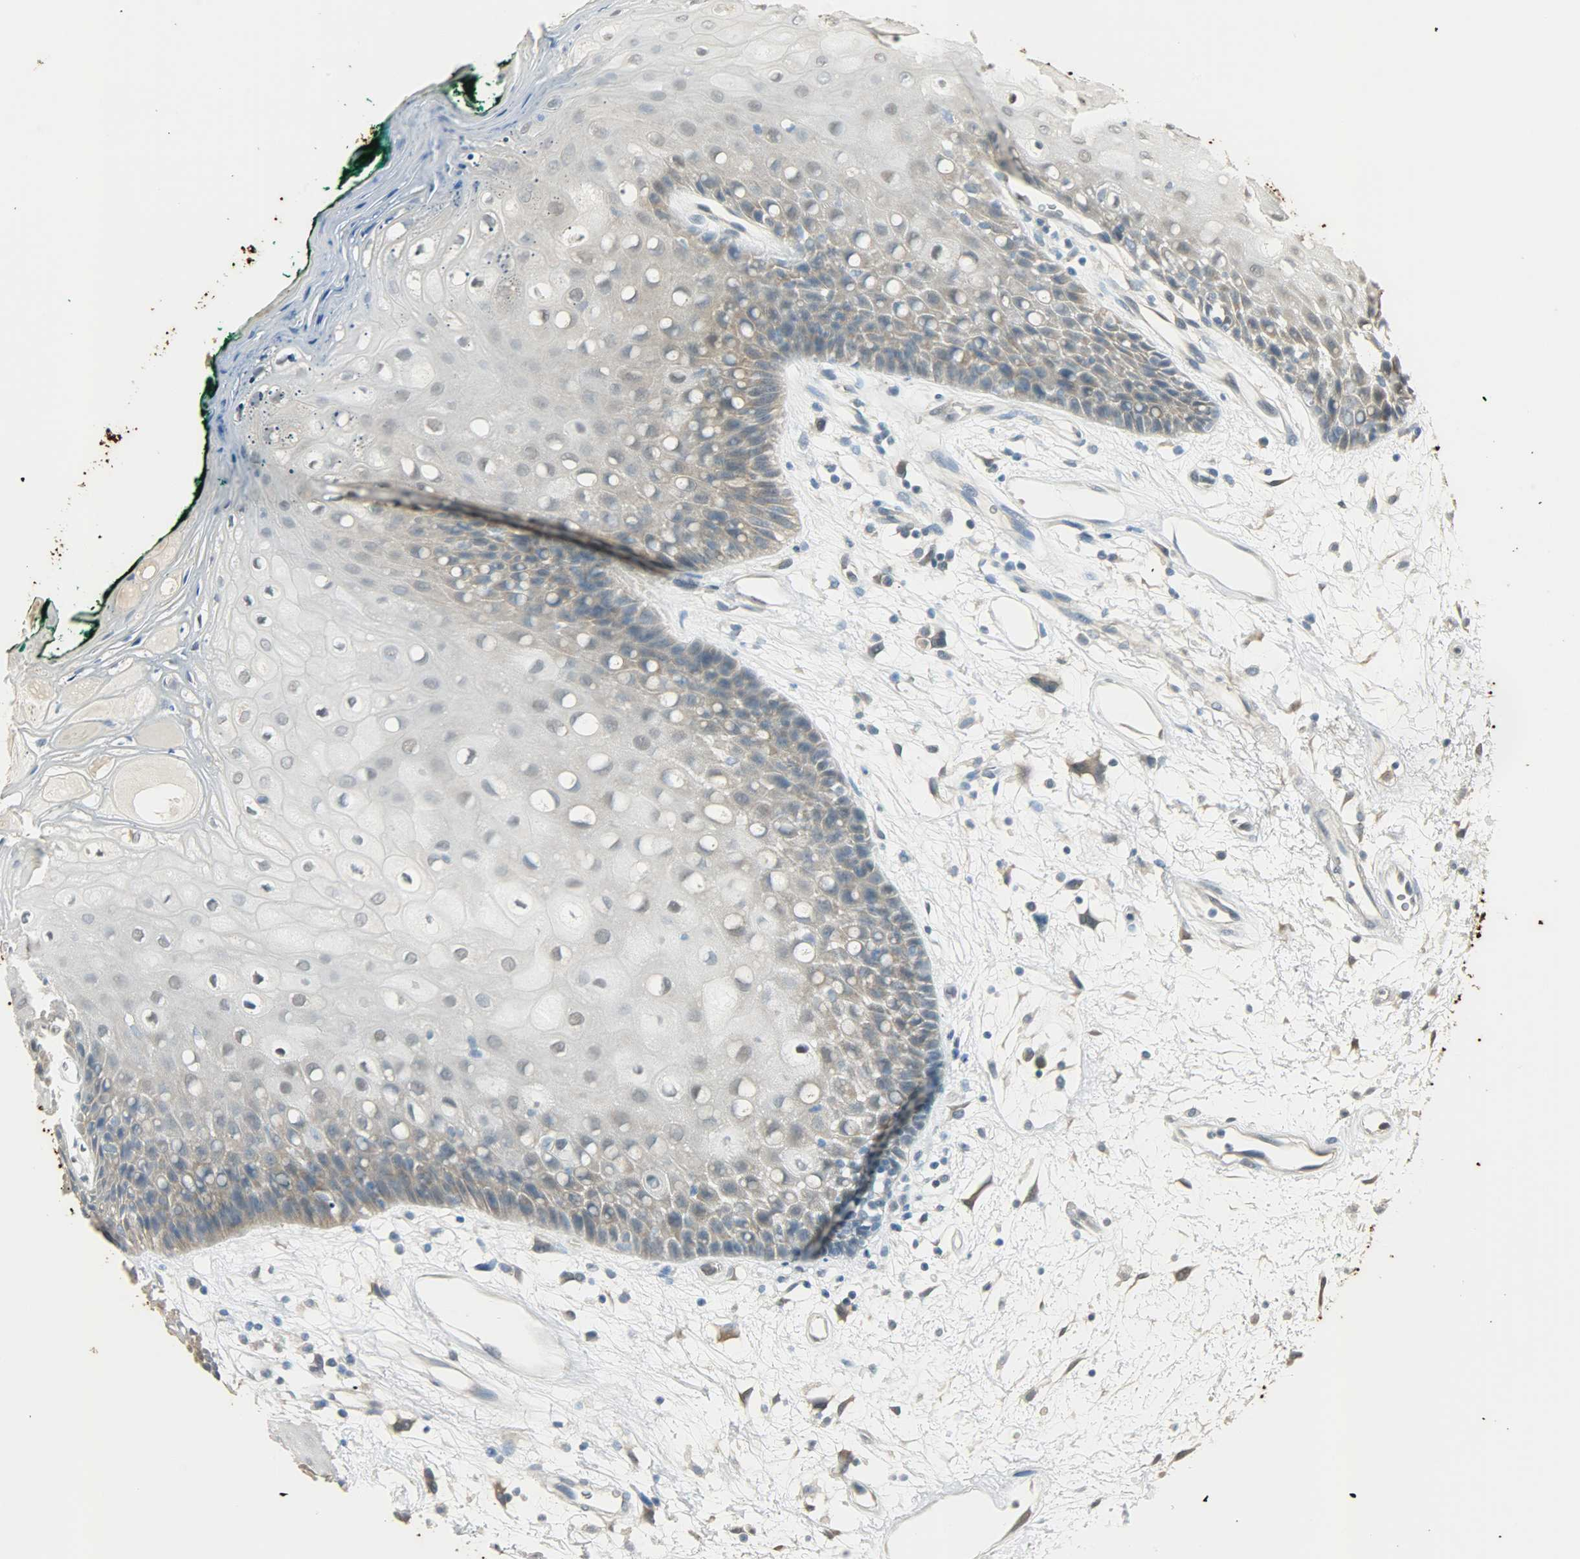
{"staining": {"intensity": "weak", "quantity": "<25%", "location": "cytoplasmic/membranous"}, "tissue": "oral mucosa", "cell_type": "Squamous epithelial cells", "image_type": "normal", "snomed": [{"axis": "morphology", "description": "Normal tissue, NOS"}, {"axis": "morphology", "description": "Squamous cell carcinoma, NOS"}, {"axis": "topography", "description": "Skeletal muscle"}, {"axis": "topography", "description": "Oral tissue"}, {"axis": "topography", "description": "Head-Neck"}], "caption": "High magnification brightfield microscopy of benign oral mucosa stained with DAB (brown) and counterstained with hematoxylin (blue): squamous epithelial cells show no significant expression. (Stains: DAB (3,3'-diaminobenzidine) immunohistochemistry with hematoxylin counter stain, Microscopy: brightfield microscopy at high magnification).", "gene": "PRMT5", "patient": {"sex": "female", "age": 84}}